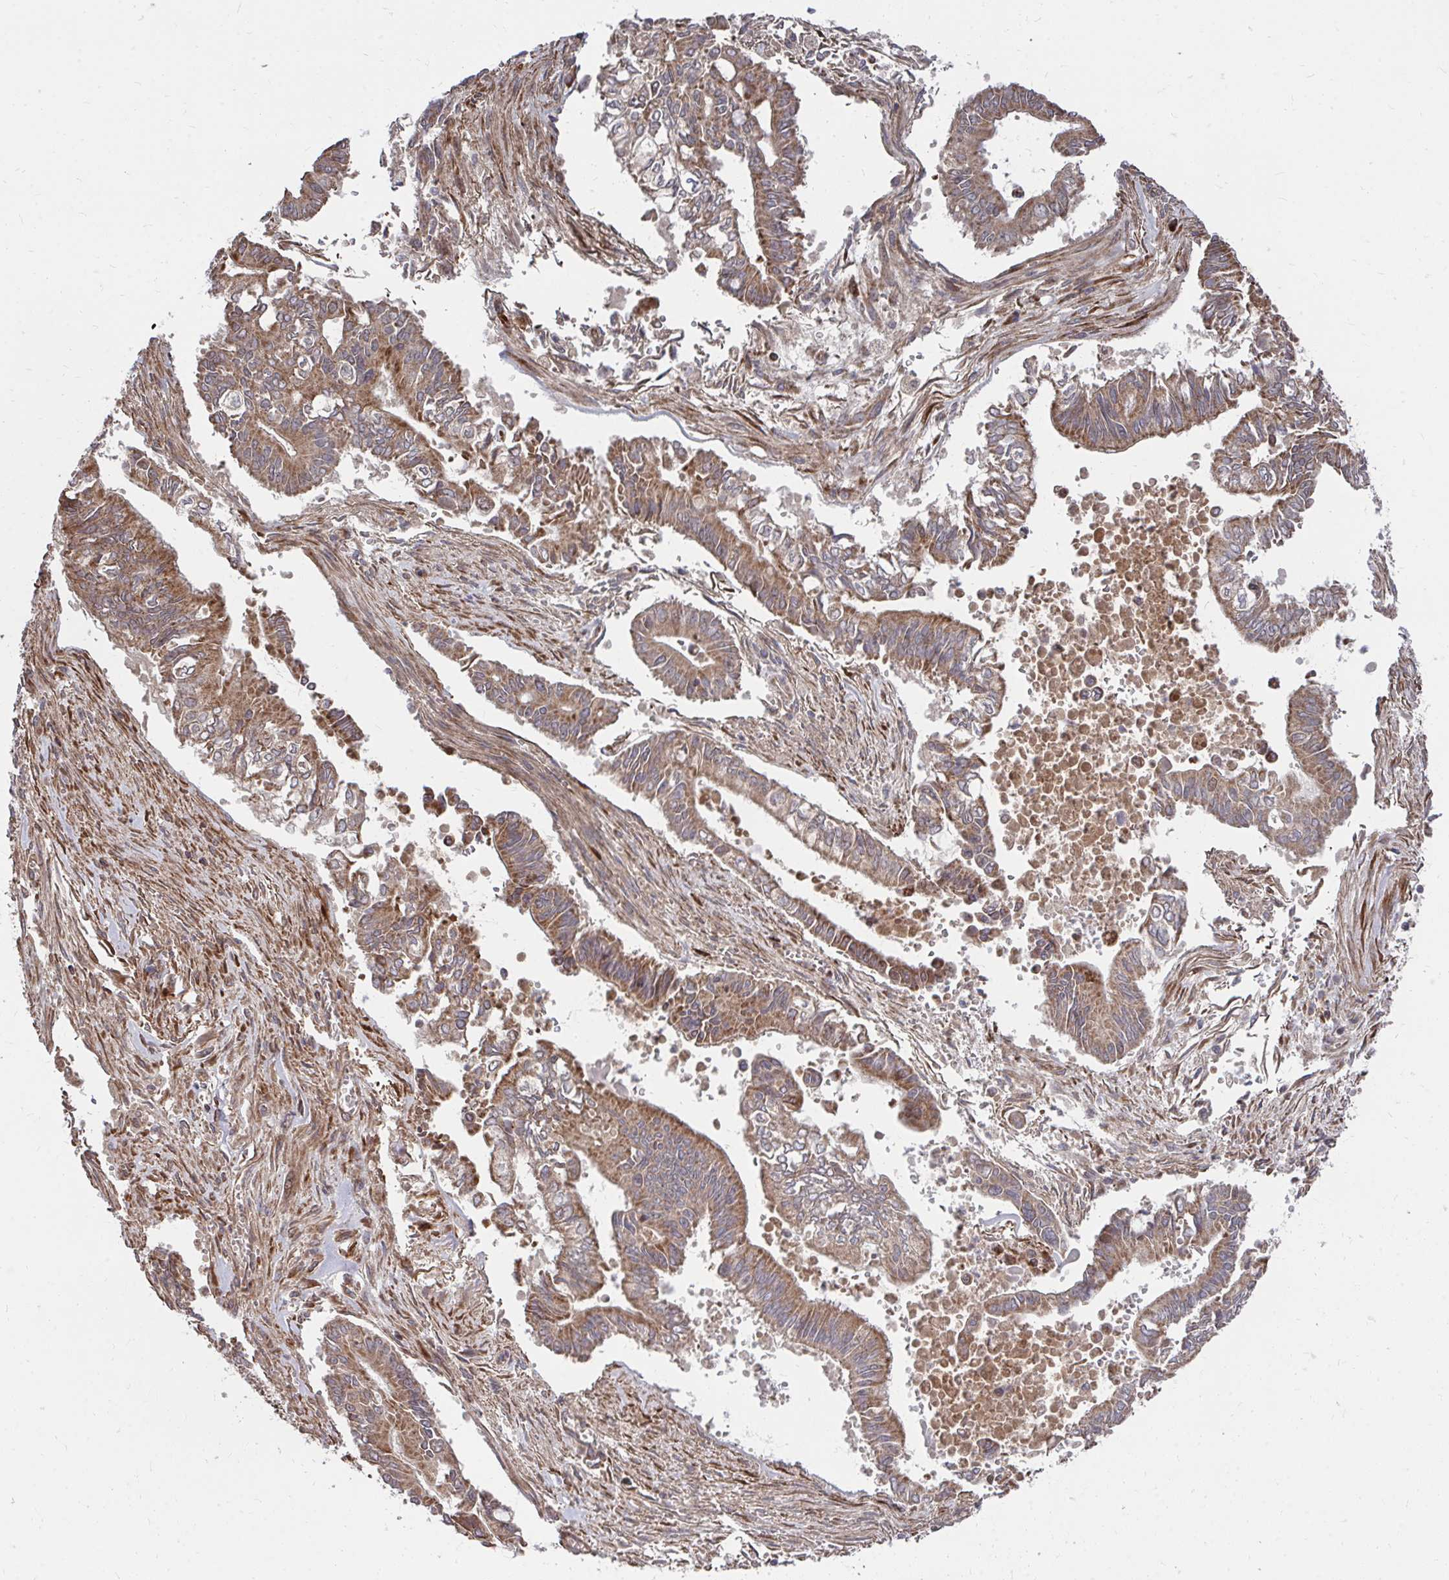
{"staining": {"intensity": "moderate", "quantity": ">75%", "location": "cytoplasmic/membranous"}, "tissue": "pancreatic cancer", "cell_type": "Tumor cells", "image_type": "cancer", "snomed": [{"axis": "morphology", "description": "Adenocarcinoma, NOS"}, {"axis": "topography", "description": "Pancreas"}], "caption": "This image demonstrates IHC staining of human adenocarcinoma (pancreatic), with medium moderate cytoplasmic/membranous expression in approximately >75% of tumor cells.", "gene": "FAM89A", "patient": {"sex": "male", "age": 68}}